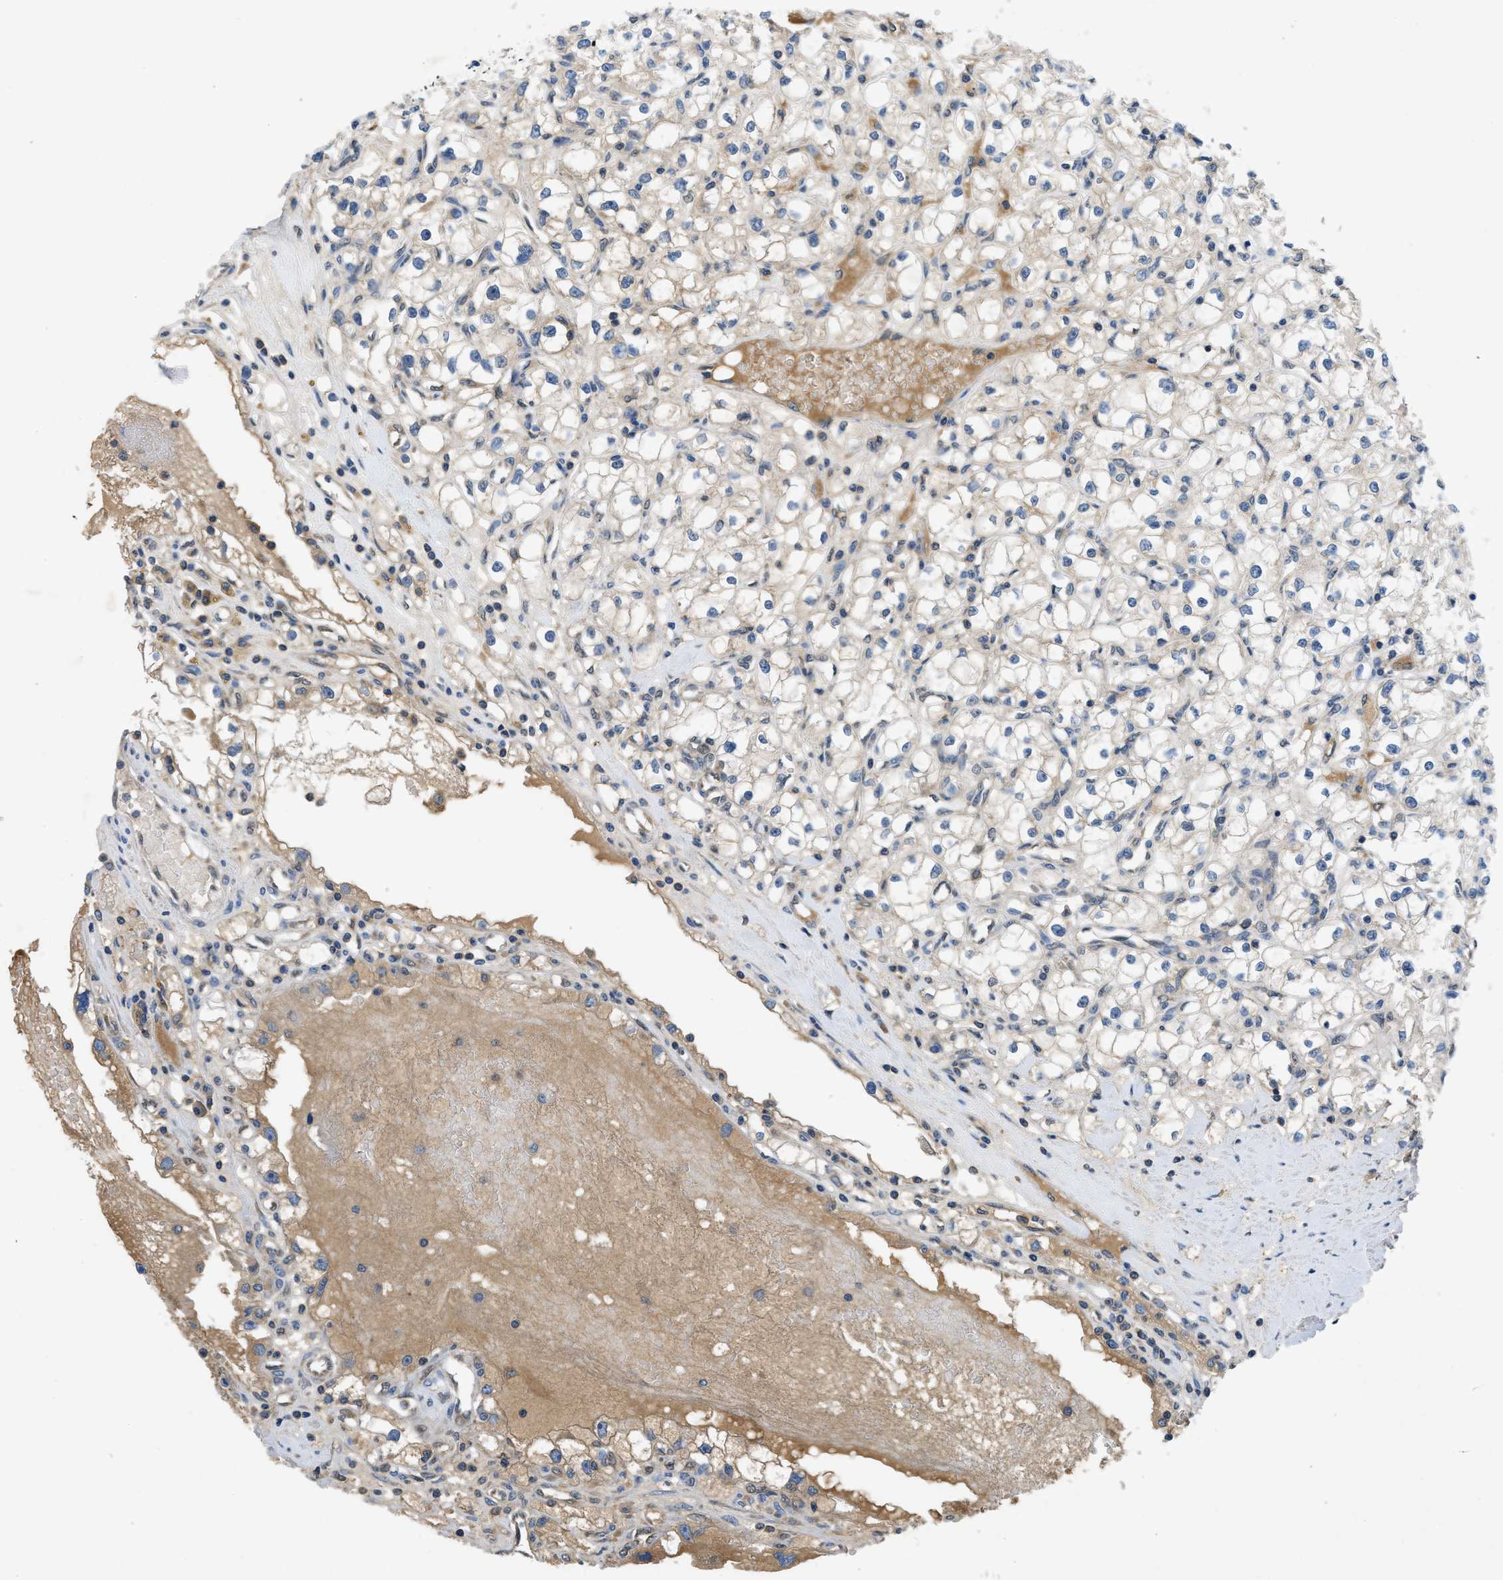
{"staining": {"intensity": "weak", "quantity": "<25%", "location": "cytoplasmic/membranous"}, "tissue": "renal cancer", "cell_type": "Tumor cells", "image_type": "cancer", "snomed": [{"axis": "morphology", "description": "Adenocarcinoma, NOS"}, {"axis": "topography", "description": "Kidney"}], "caption": "DAB immunohistochemical staining of human renal cancer displays no significant expression in tumor cells.", "gene": "PNKD", "patient": {"sex": "male", "age": 56}}